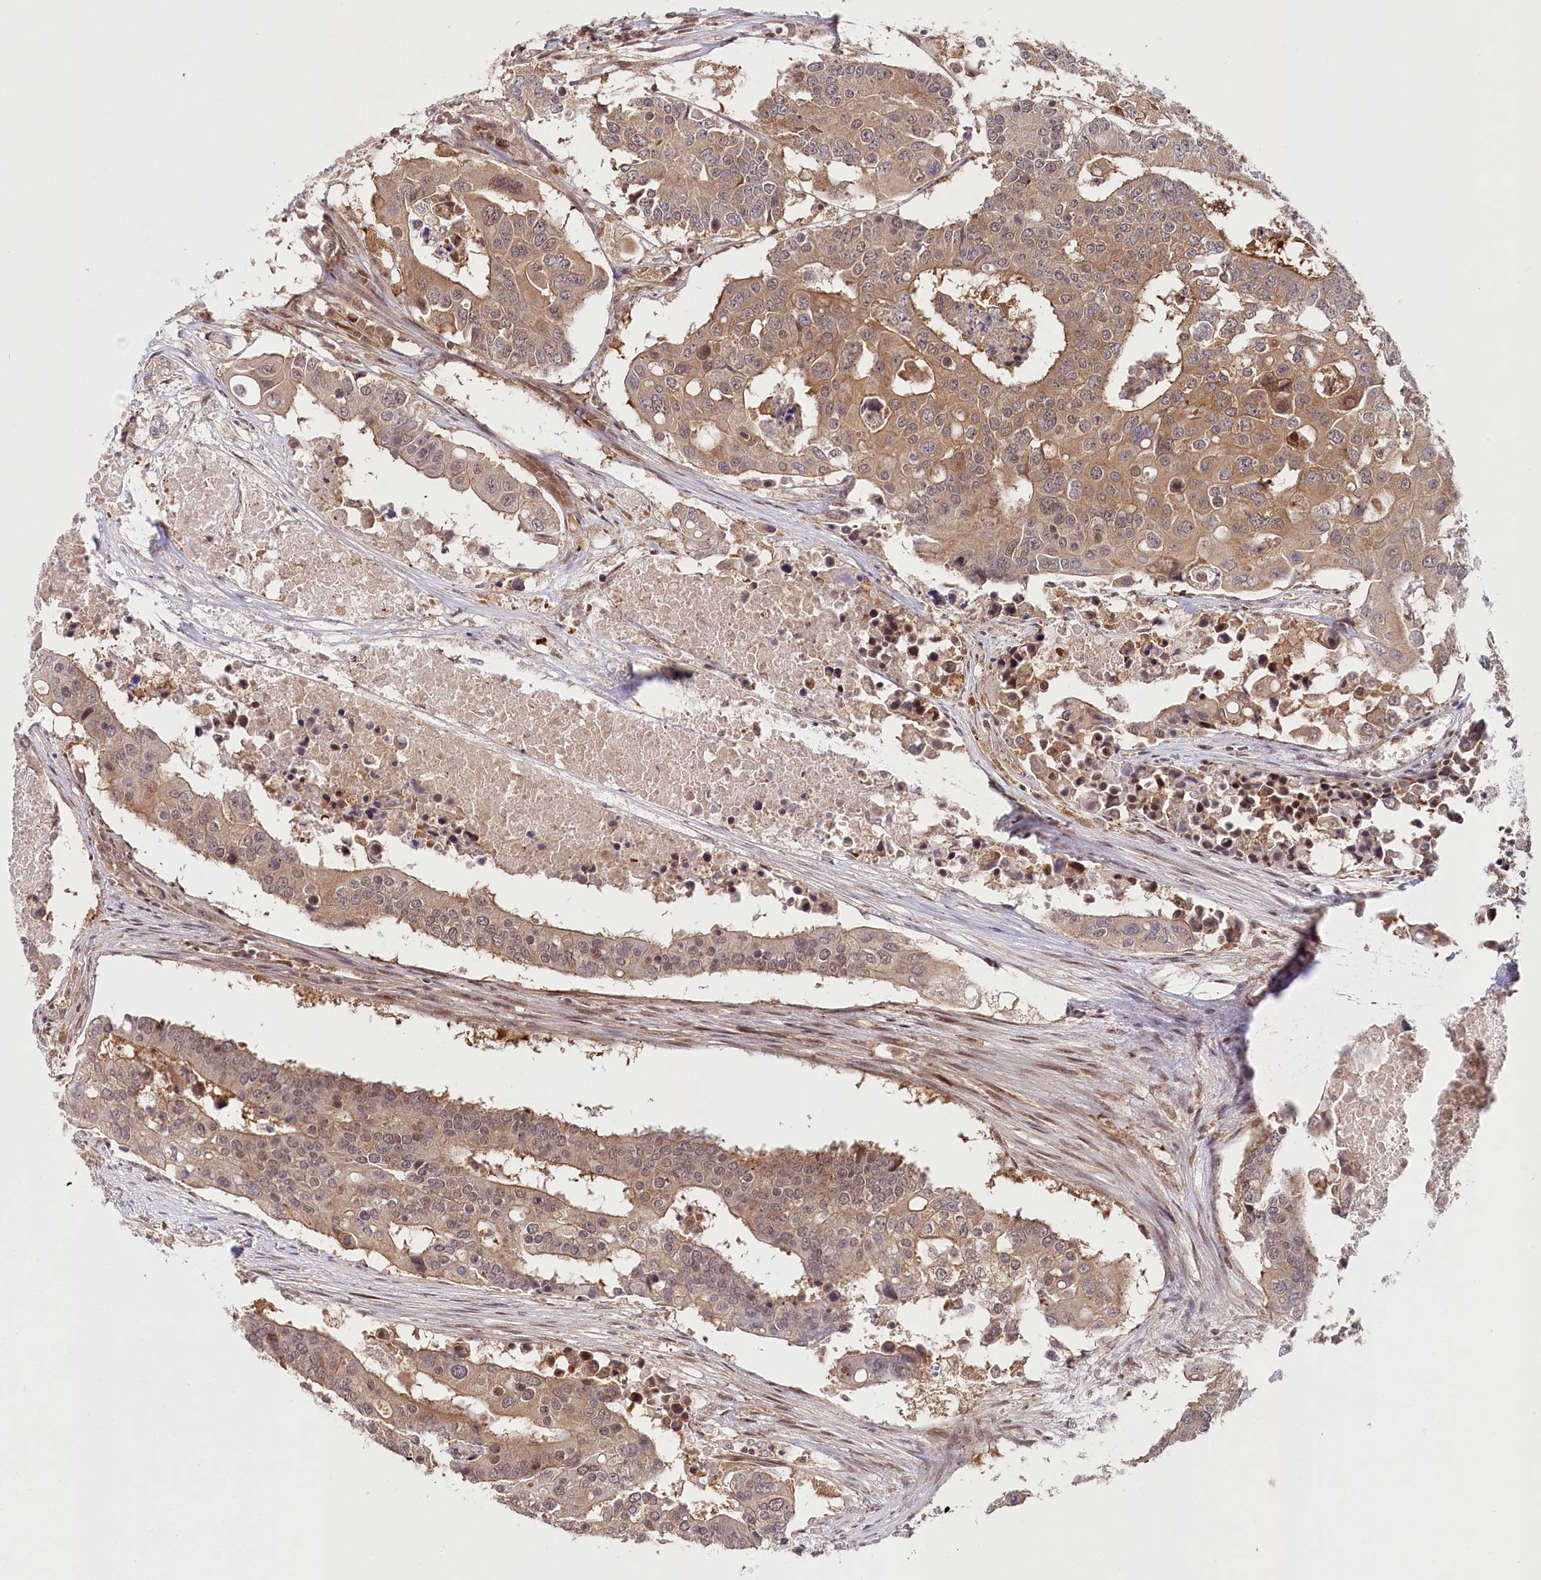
{"staining": {"intensity": "moderate", "quantity": ">75%", "location": "cytoplasmic/membranous,nuclear"}, "tissue": "colorectal cancer", "cell_type": "Tumor cells", "image_type": "cancer", "snomed": [{"axis": "morphology", "description": "Adenocarcinoma, NOS"}, {"axis": "topography", "description": "Colon"}], "caption": "Protein staining of colorectal adenocarcinoma tissue shows moderate cytoplasmic/membranous and nuclear positivity in approximately >75% of tumor cells.", "gene": "CCDC65", "patient": {"sex": "male", "age": 77}}